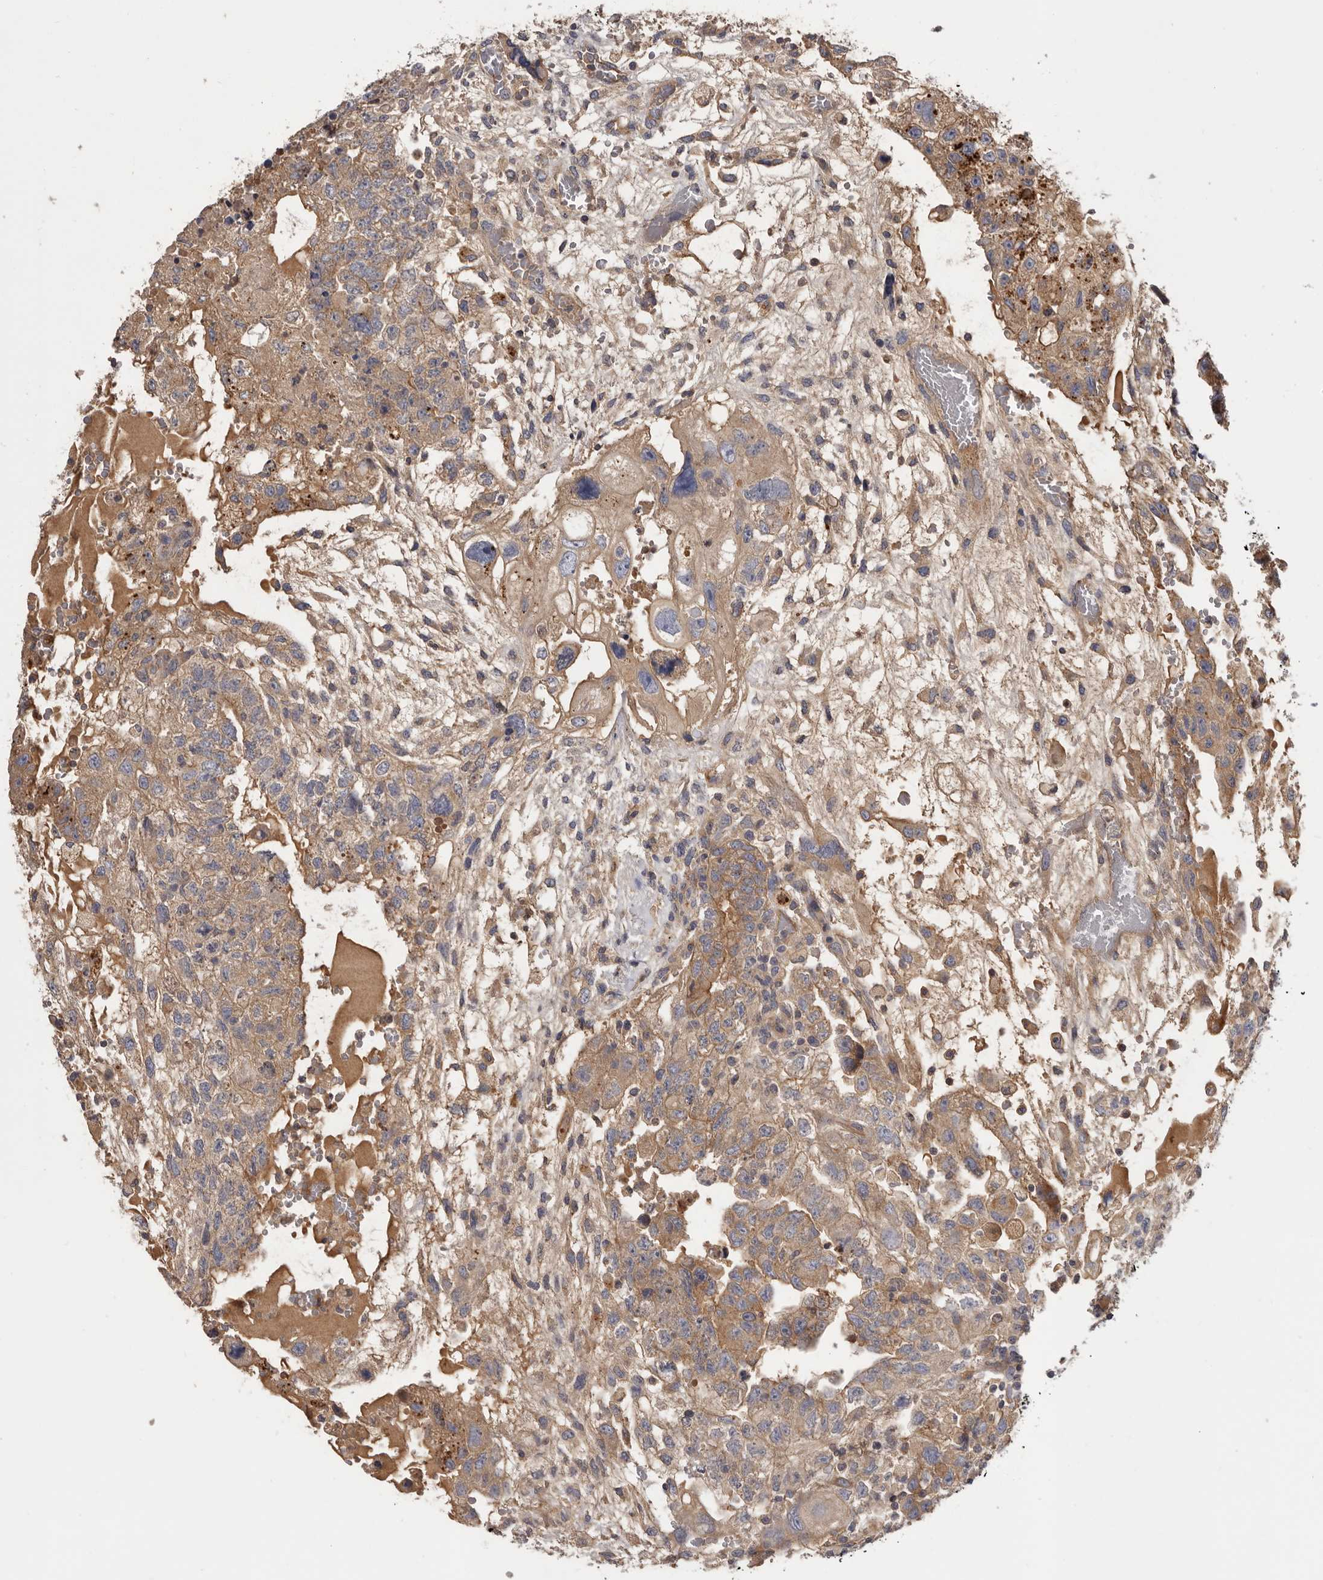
{"staining": {"intensity": "moderate", "quantity": ">75%", "location": "cytoplasmic/membranous"}, "tissue": "testis cancer", "cell_type": "Tumor cells", "image_type": "cancer", "snomed": [{"axis": "morphology", "description": "Carcinoma, Embryonal, NOS"}, {"axis": "topography", "description": "Testis"}], "caption": "This is an image of immunohistochemistry staining of testis cancer (embryonal carcinoma), which shows moderate positivity in the cytoplasmic/membranous of tumor cells.", "gene": "INKA2", "patient": {"sex": "male", "age": 36}}